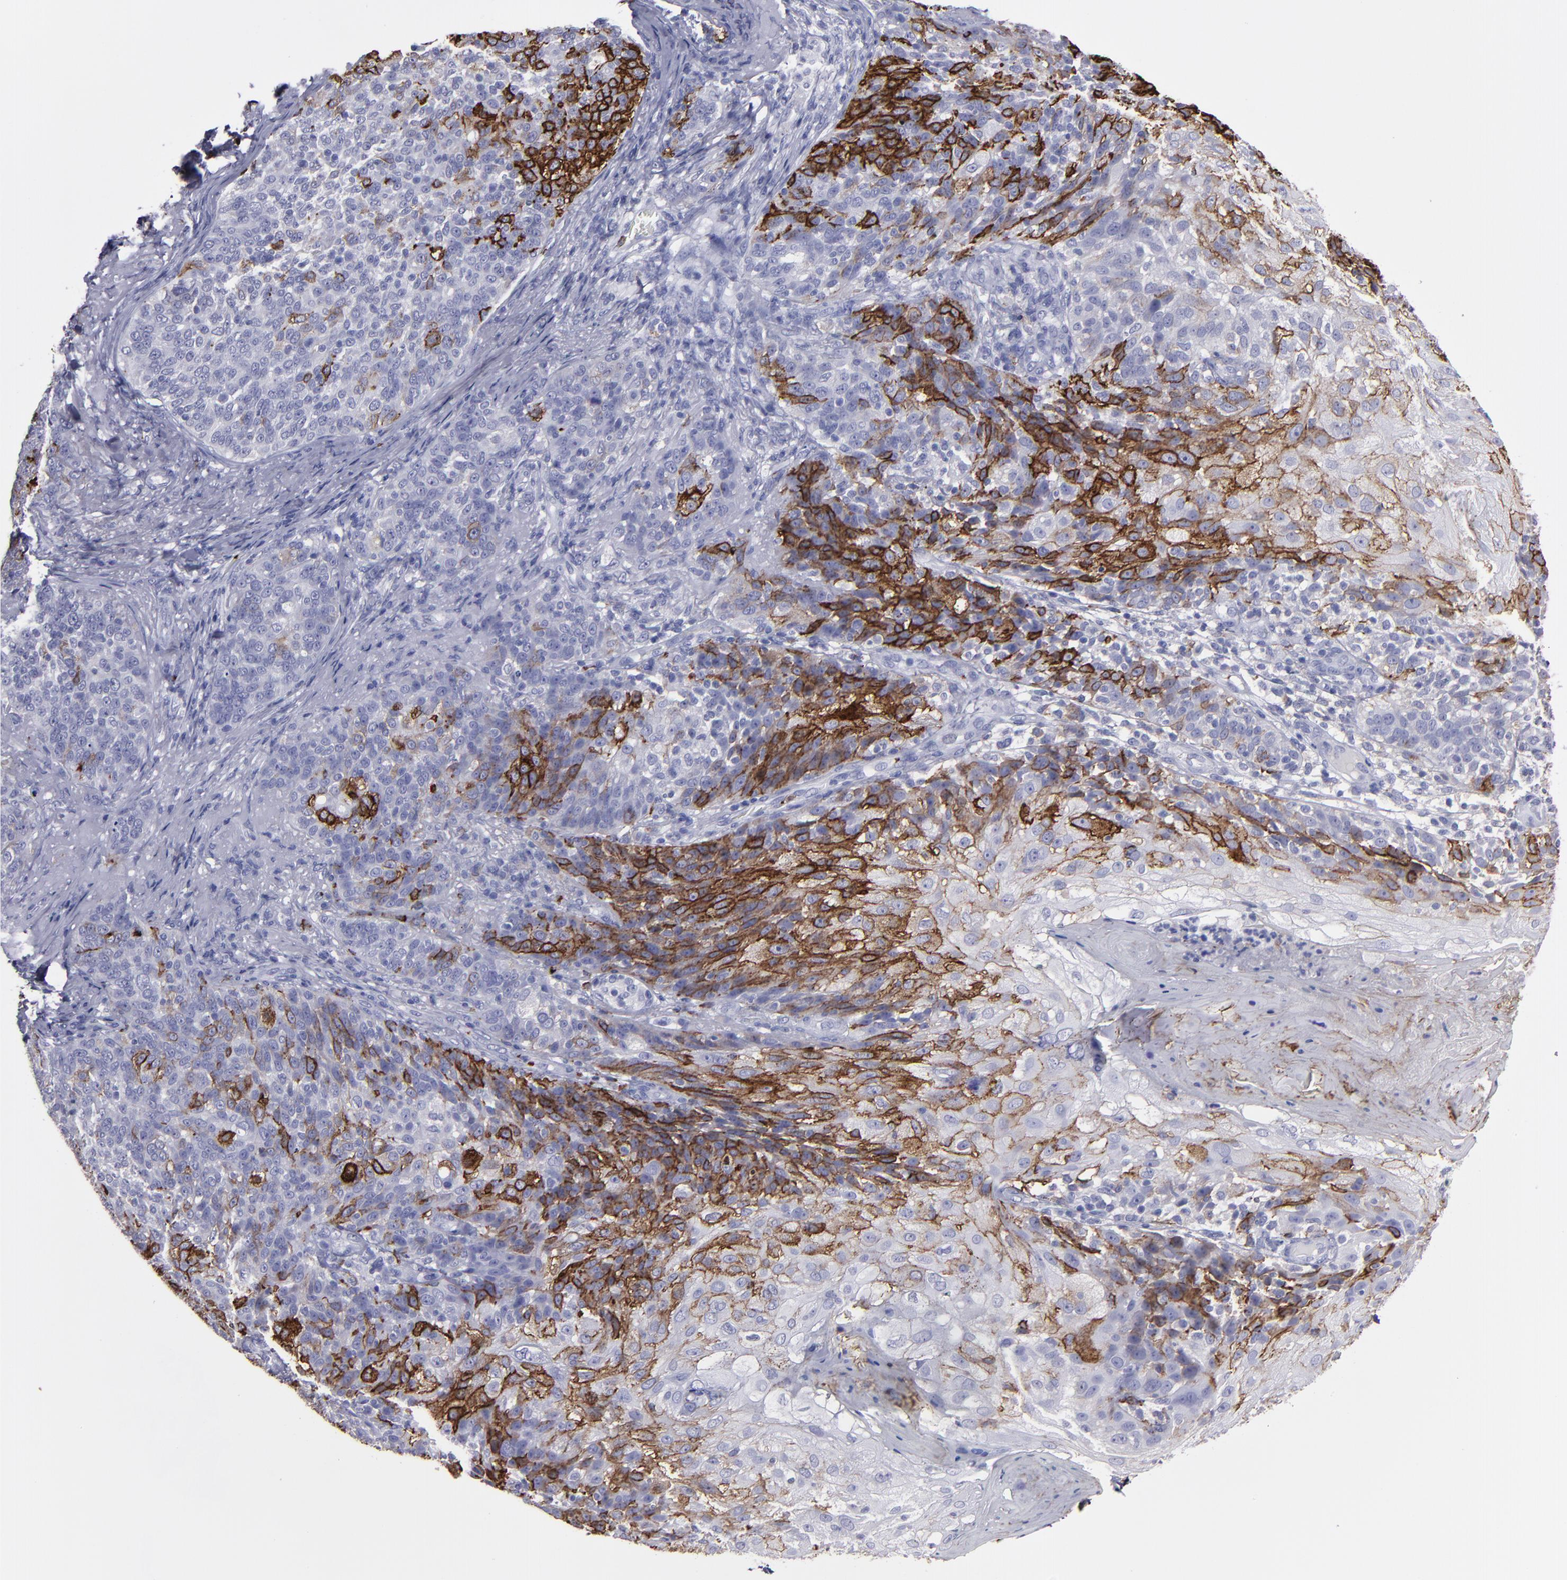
{"staining": {"intensity": "moderate", "quantity": "<25%", "location": "cytoplasmic/membranous"}, "tissue": "skin cancer", "cell_type": "Tumor cells", "image_type": "cancer", "snomed": [{"axis": "morphology", "description": "Normal tissue, NOS"}, {"axis": "morphology", "description": "Squamous cell carcinoma, NOS"}, {"axis": "topography", "description": "Skin"}], "caption": "Human squamous cell carcinoma (skin) stained for a protein (brown) shows moderate cytoplasmic/membranous positive staining in about <25% of tumor cells.", "gene": "CD36", "patient": {"sex": "female", "age": 83}}